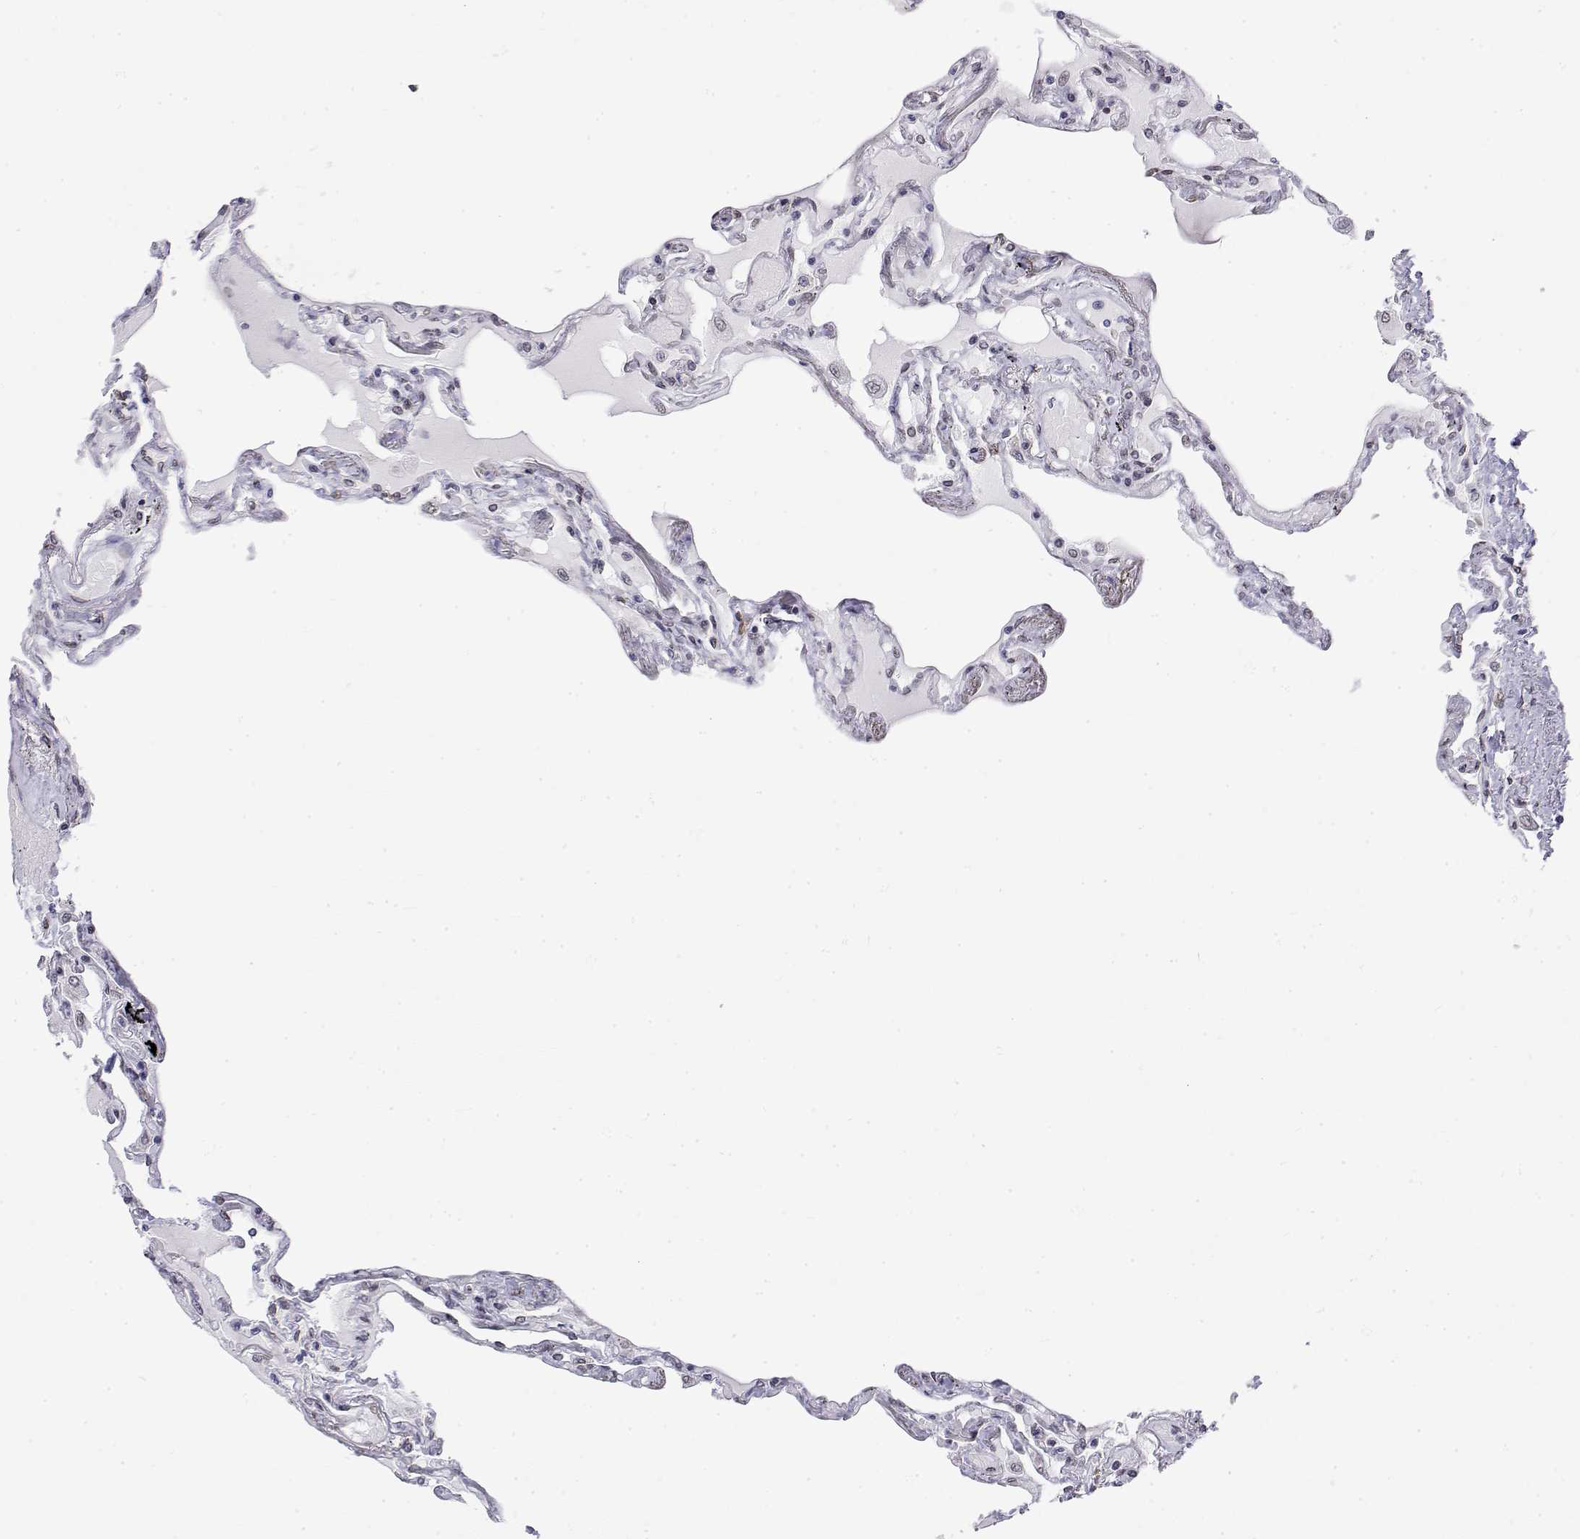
{"staining": {"intensity": "weak", "quantity": "25%-75%", "location": "nuclear"}, "tissue": "lung", "cell_type": "Alveolar cells", "image_type": "normal", "snomed": [{"axis": "morphology", "description": "Normal tissue, NOS"}, {"axis": "morphology", "description": "Adenocarcinoma, NOS"}, {"axis": "topography", "description": "Cartilage tissue"}, {"axis": "topography", "description": "Lung"}], "caption": "Weak nuclear expression for a protein is identified in about 25%-75% of alveolar cells of benign lung using IHC.", "gene": "ZNF532", "patient": {"sex": "female", "age": 67}}